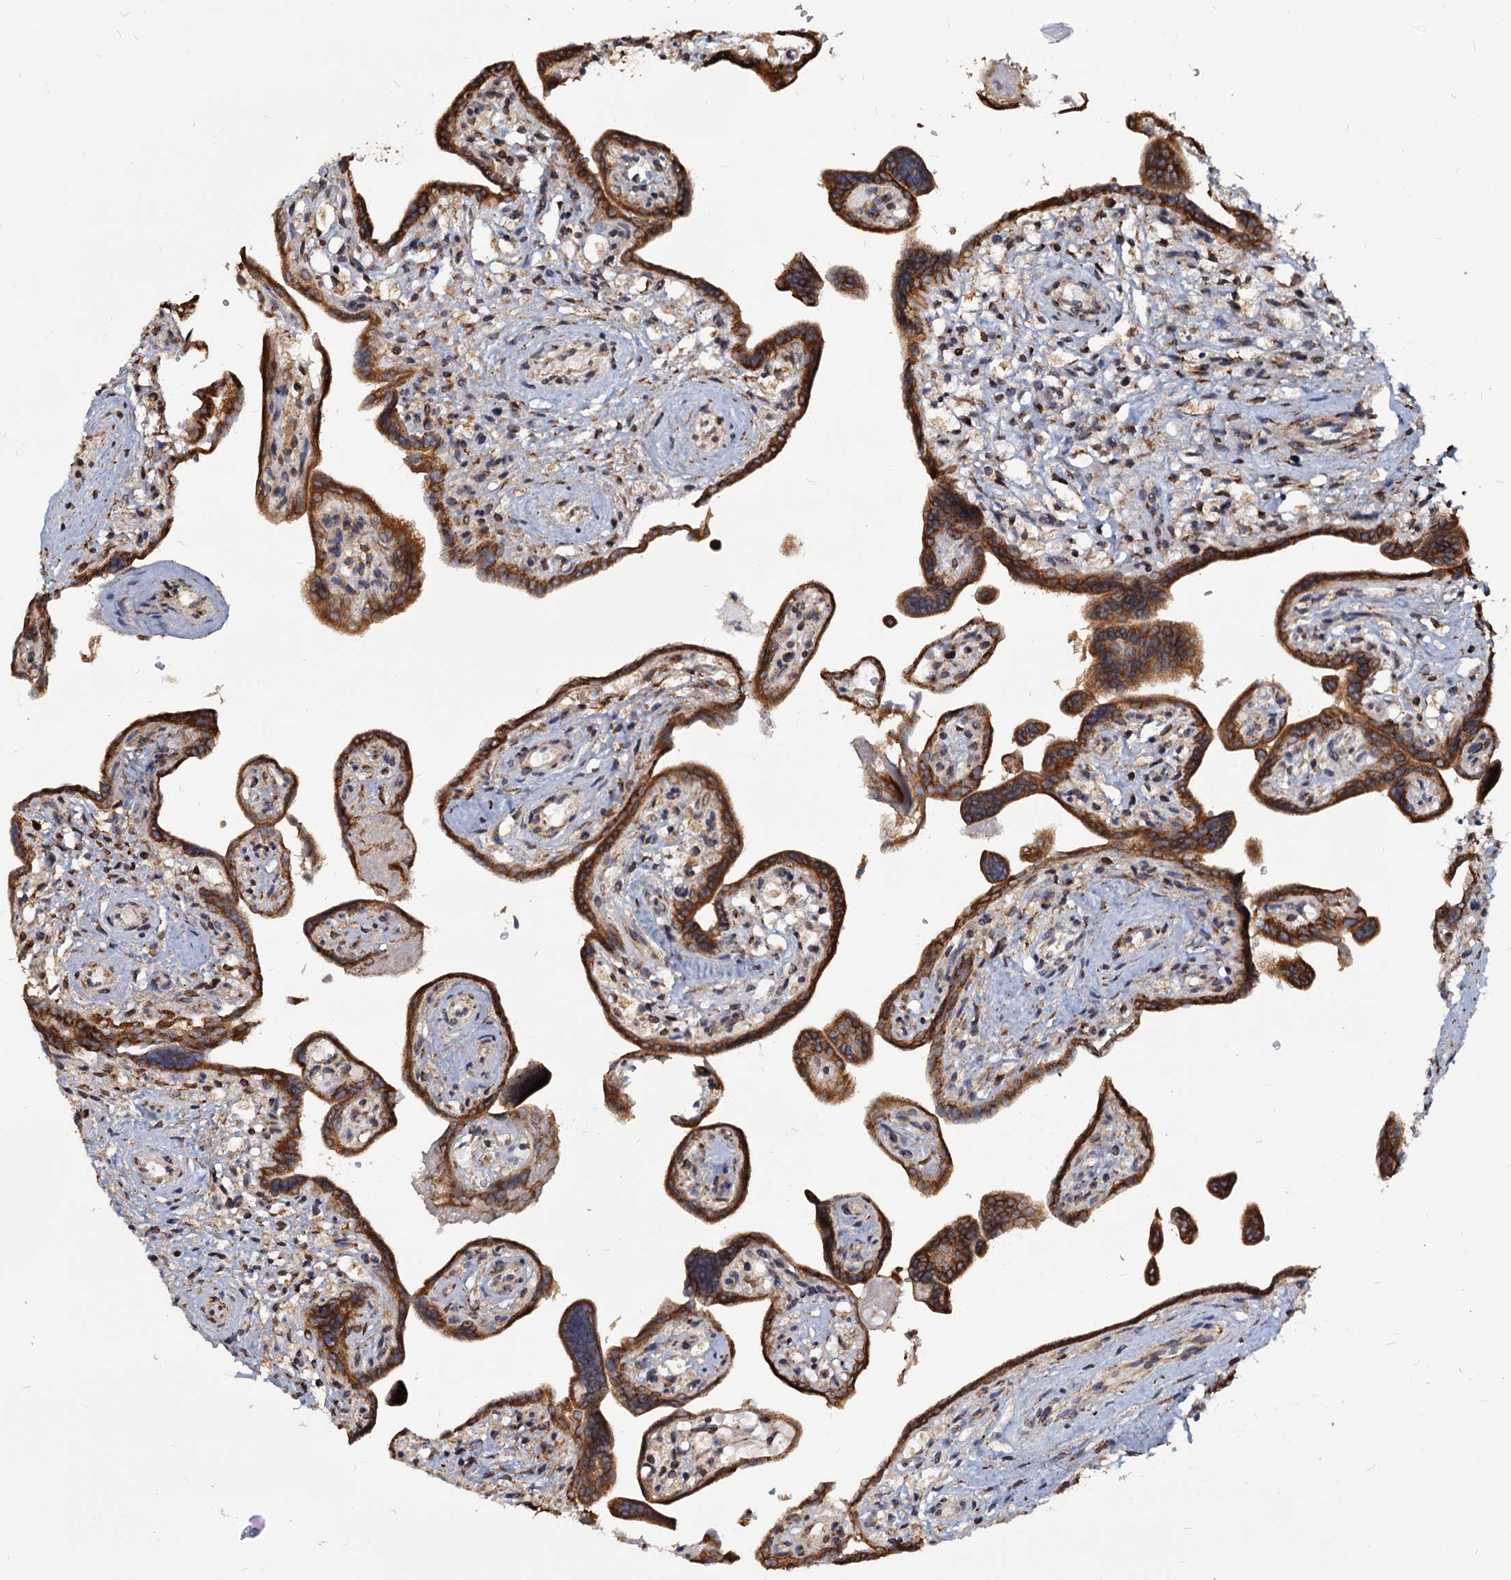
{"staining": {"intensity": "strong", "quantity": ">75%", "location": "cytoplasmic/membranous"}, "tissue": "placenta", "cell_type": "Trophoblastic cells", "image_type": "normal", "snomed": [{"axis": "morphology", "description": "Normal tissue, NOS"}, {"axis": "topography", "description": "Placenta"}], "caption": "Immunohistochemistry (IHC) of benign placenta shows high levels of strong cytoplasmic/membranous staining in approximately >75% of trophoblastic cells.", "gene": "SAAL1", "patient": {"sex": "female", "age": 37}}